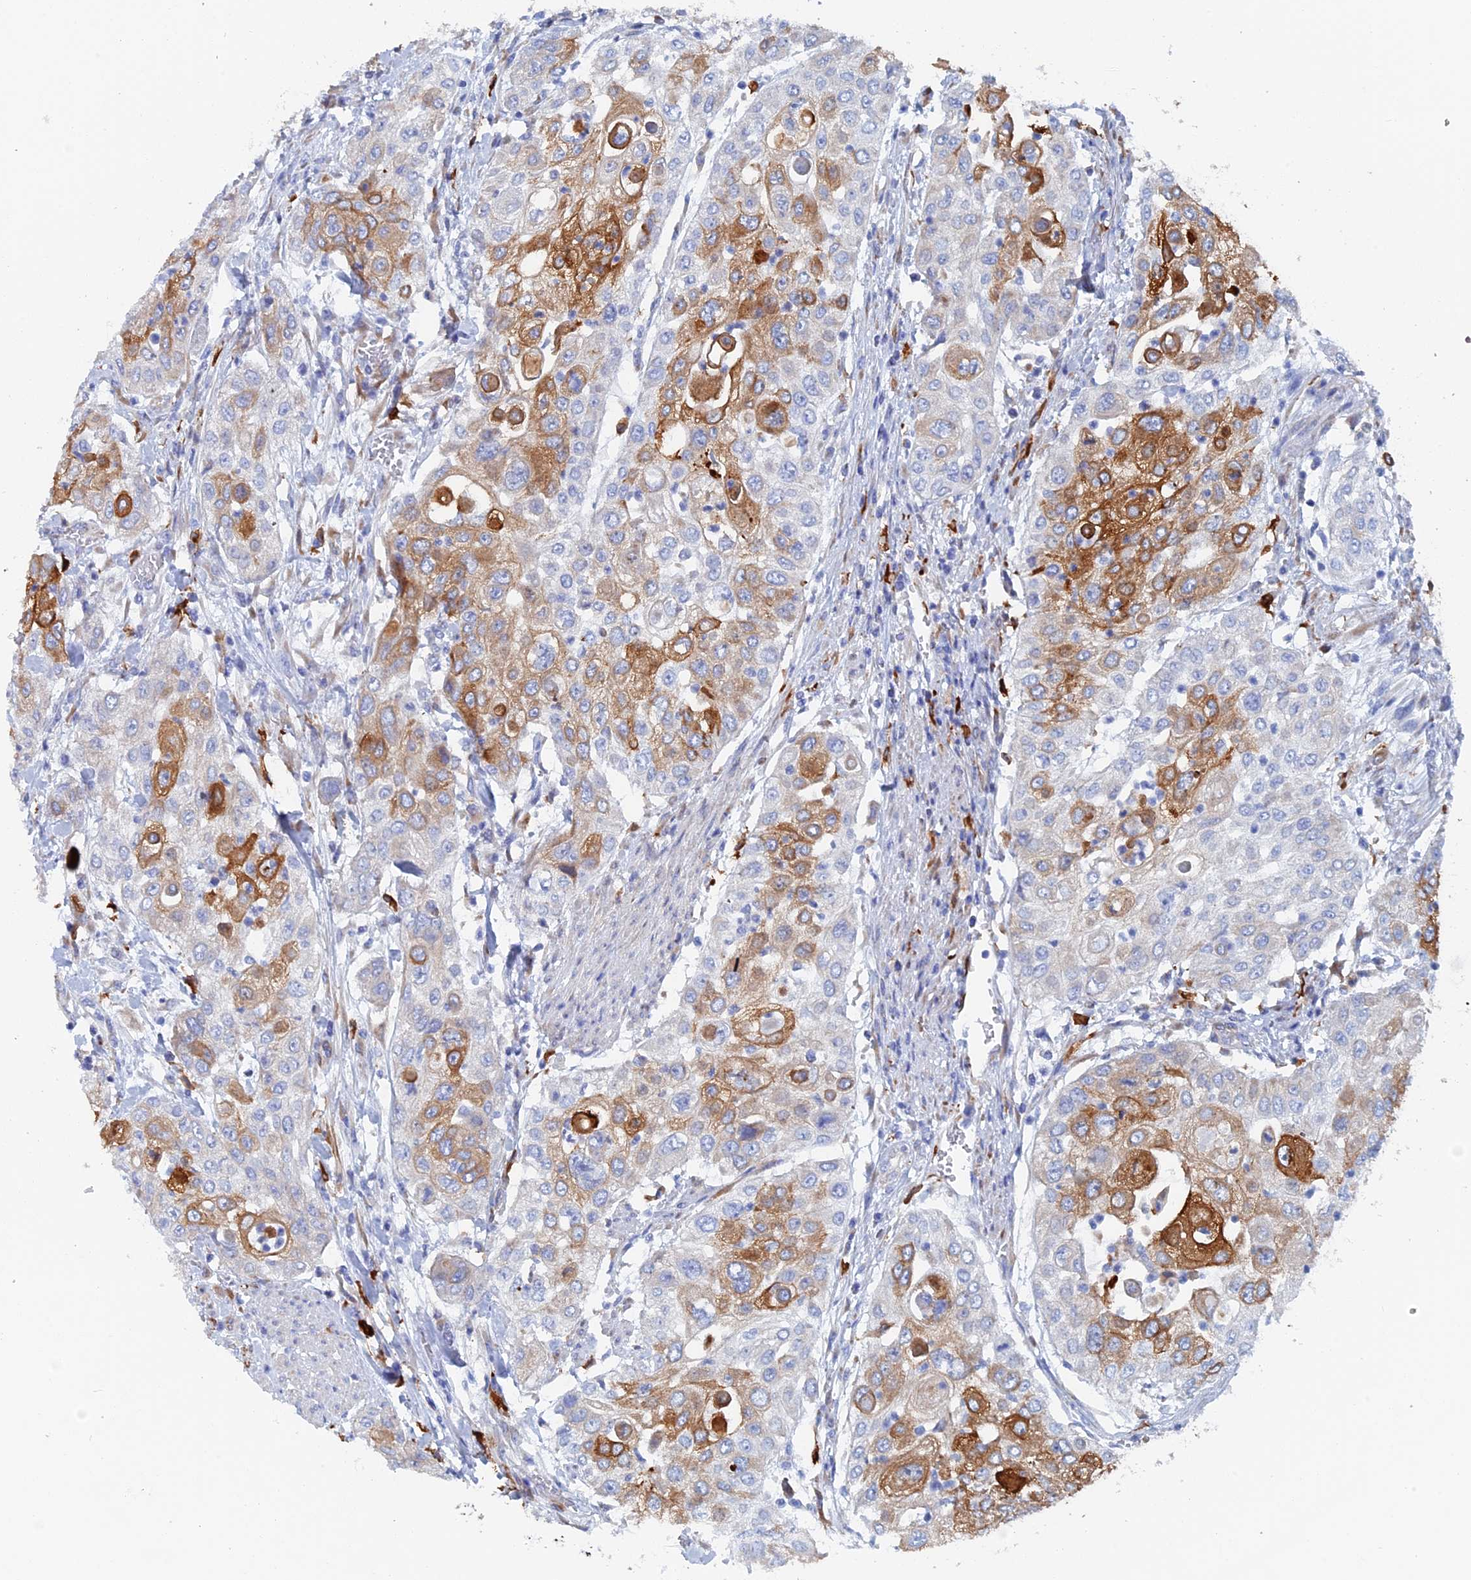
{"staining": {"intensity": "moderate", "quantity": "25%-75%", "location": "cytoplasmic/membranous"}, "tissue": "urothelial cancer", "cell_type": "Tumor cells", "image_type": "cancer", "snomed": [{"axis": "morphology", "description": "Urothelial carcinoma, High grade"}, {"axis": "topography", "description": "Urinary bladder"}], "caption": "Urothelial carcinoma (high-grade) was stained to show a protein in brown. There is medium levels of moderate cytoplasmic/membranous staining in approximately 25%-75% of tumor cells. Nuclei are stained in blue.", "gene": "COG7", "patient": {"sex": "female", "age": 79}}